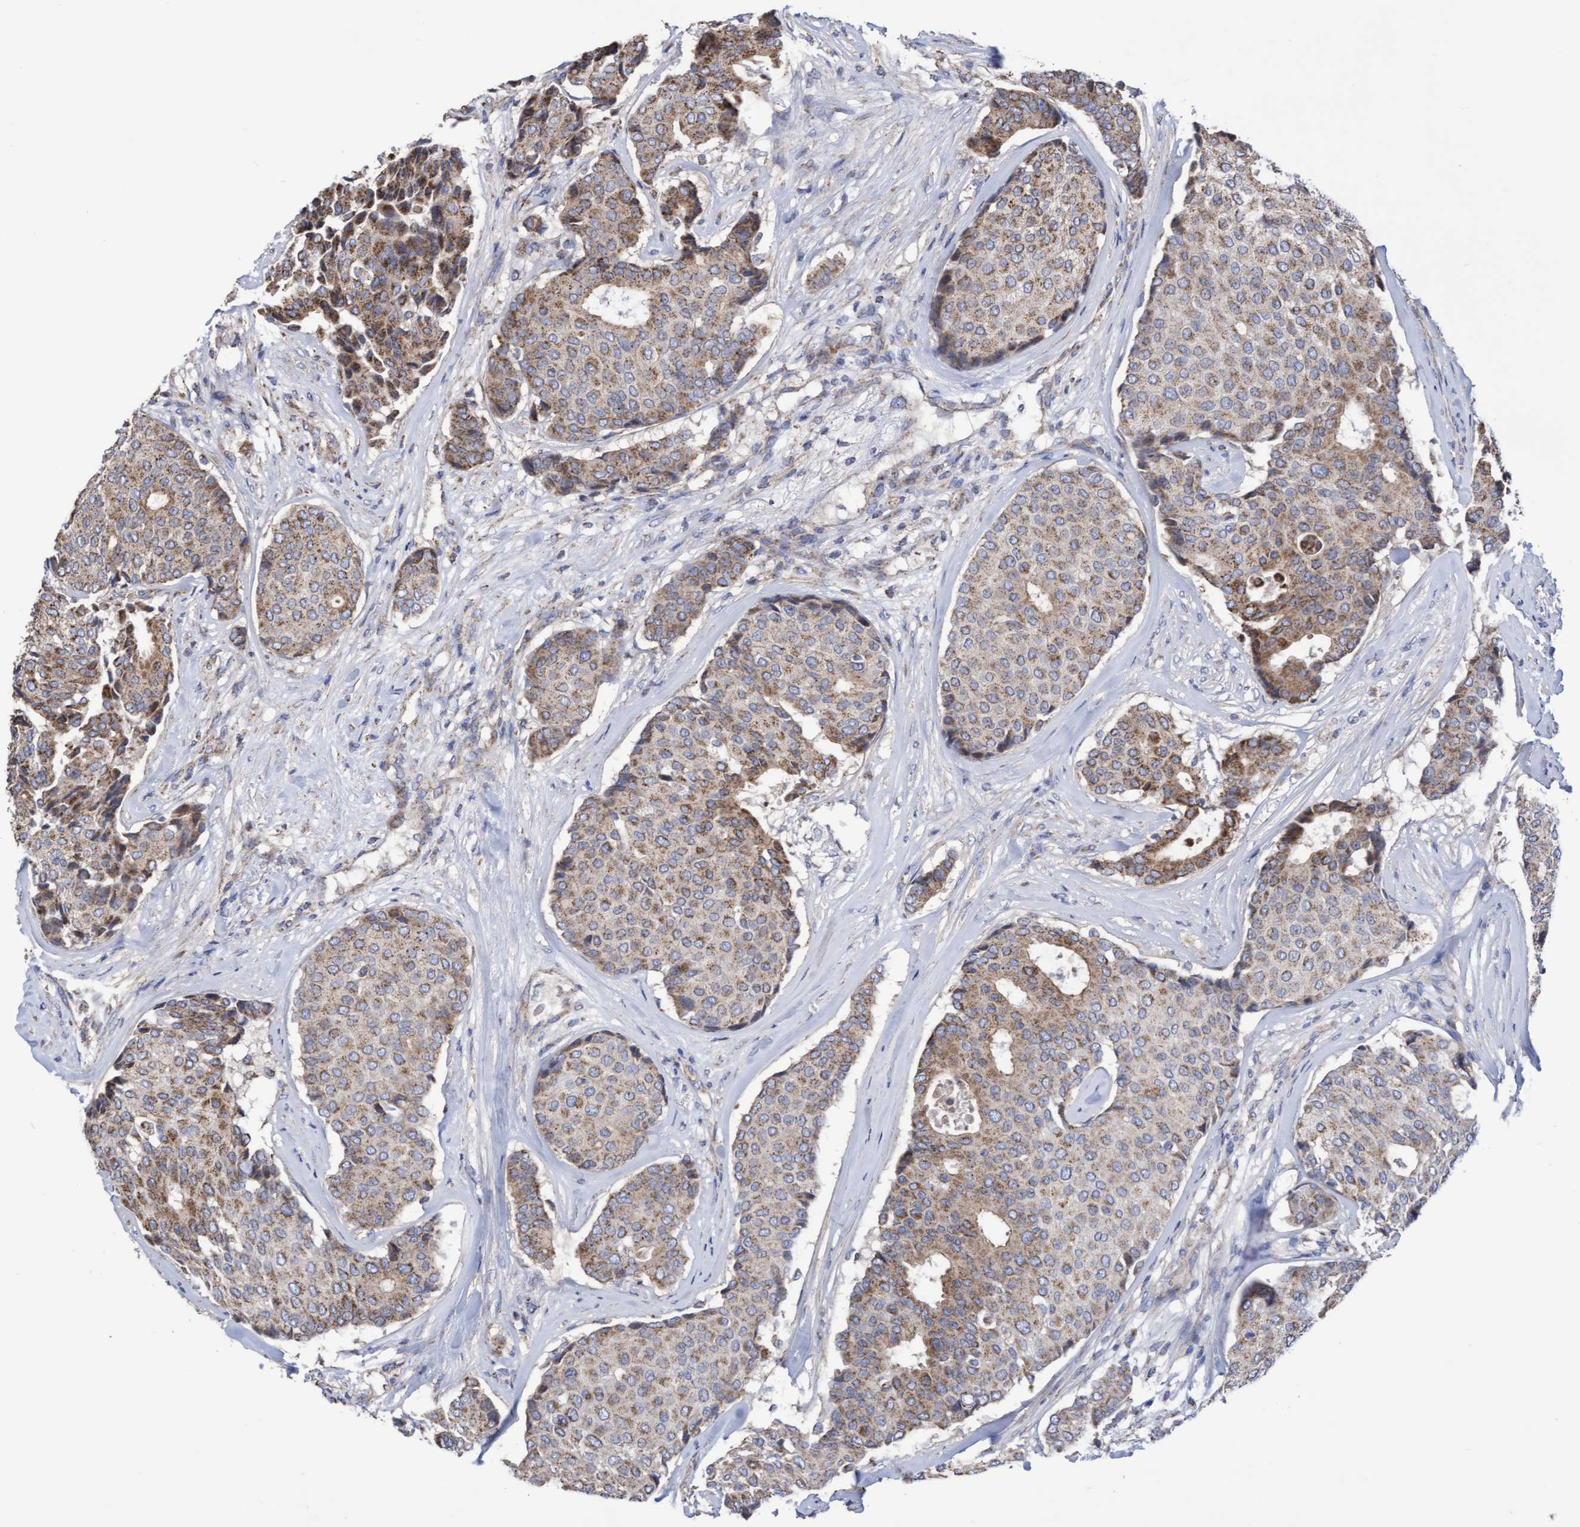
{"staining": {"intensity": "moderate", "quantity": ">75%", "location": "cytoplasmic/membranous"}, "tissue": "breast cancer", "cell_type": "Tumor cells", "image_type": "cancer", "snomed": [{"axis": "morphology", "description": "Duct carcinoma"}, {"axis": "topography", "description": "Breast"}], "caption": "IHC micrograph of neoplastic tissue: human breast infiltrating ductal carcinoma stained using IHC shows medium levels of moderate protein expression localized specifically in the cytoplasmic/membranous of tumor cells, appearing as a cytoplasmic/membranous brown color.", "gene": "COBL", "patient": {"sex": "female", "age": 75}}